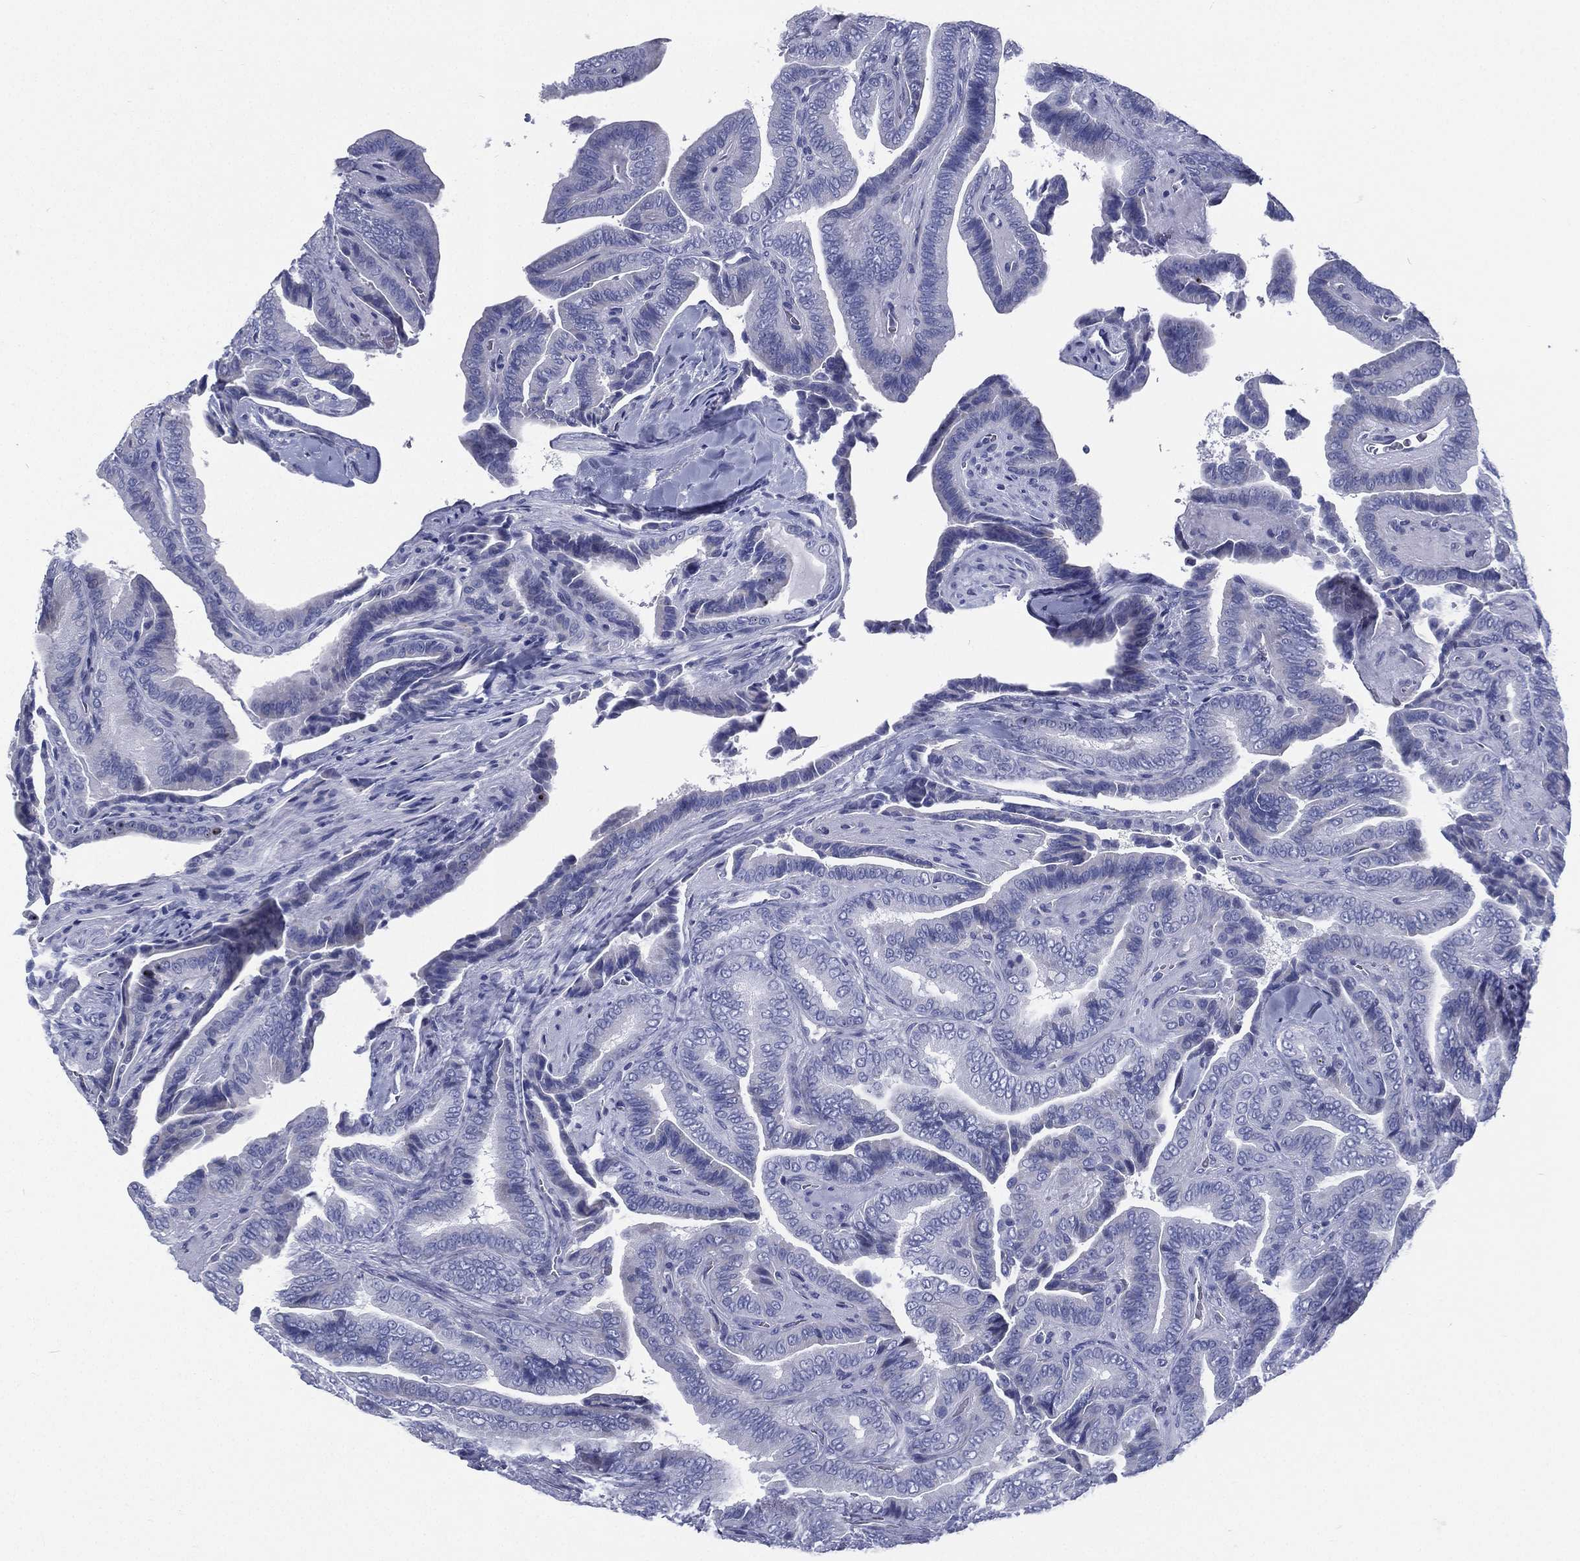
{"staining": {"intensity": "negative", "quantity": "none", "location": "none"}, "tissue": "thyroid cancer", "cell_type": "Tumor cells", "image_type": "cancer", "snomed": [{"axis": "morphology", "description": "Papillary adenocarcinoma, NOS"}, {"axis": "topography", "description": "Thyroid gland"}], "caption": "Thyroid papillary adenocarcinoma was stained to show a protein in brown. There is no significant expression in tumor cells.", "gene": "RSPH4A", "patient": {"sex": "male", "age": 61}}